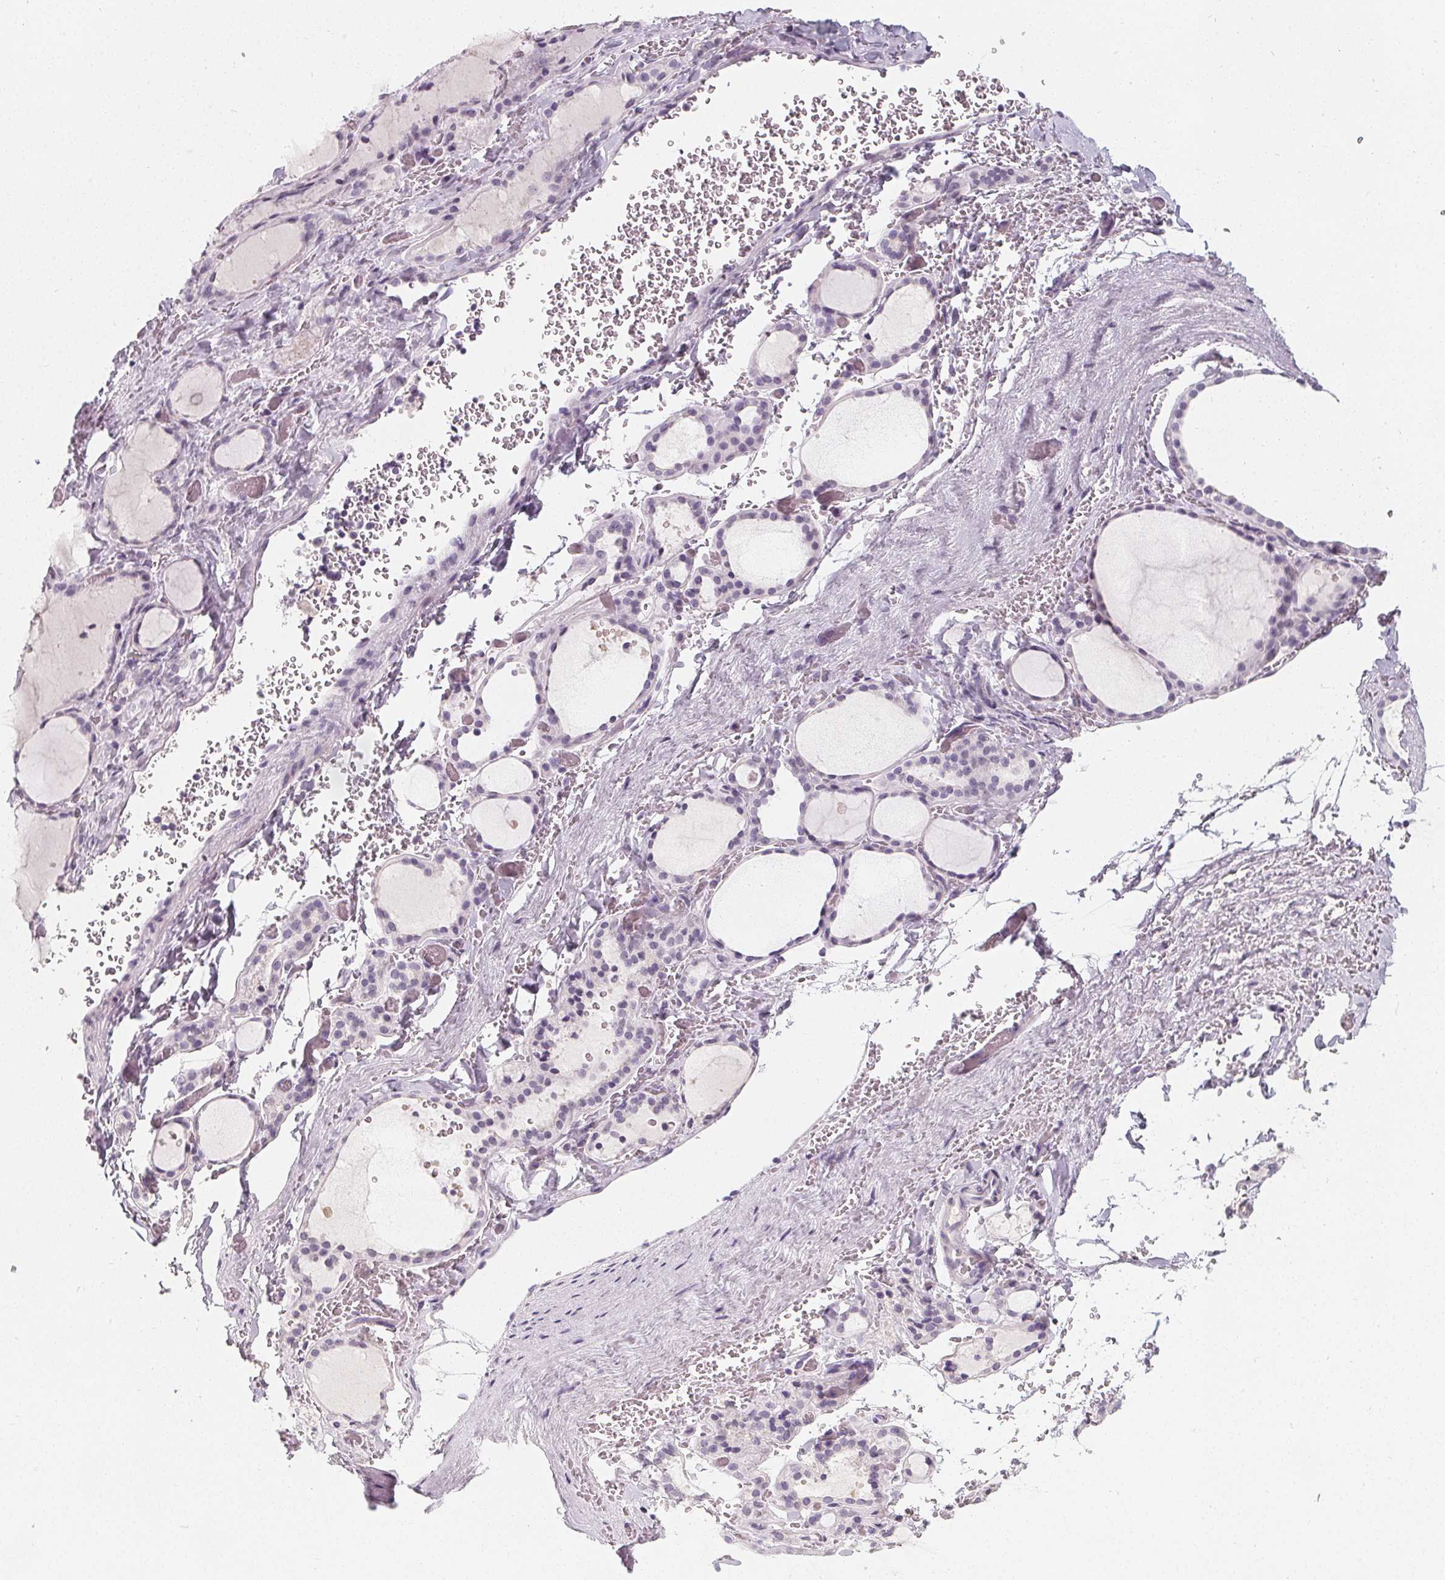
{"staining": {"intensity": "negative", "quantity": "none", "location": "none"}, "tissue": "thyroid gland", "cell_type": "Glandular cells", "image_type": "normal", "snomed": [{"axis": "morphology", "description": "Normal tissue, NOS"}, {"axis": "topography", "description": "Thyroid gland"}], "caption": "An IHC micrograph of benign thyroid gland is shown. There is no staining in glandular cells of thyroid gland.", "gene": "DBX2", "patient": {"sex": "female", "age": 36}}